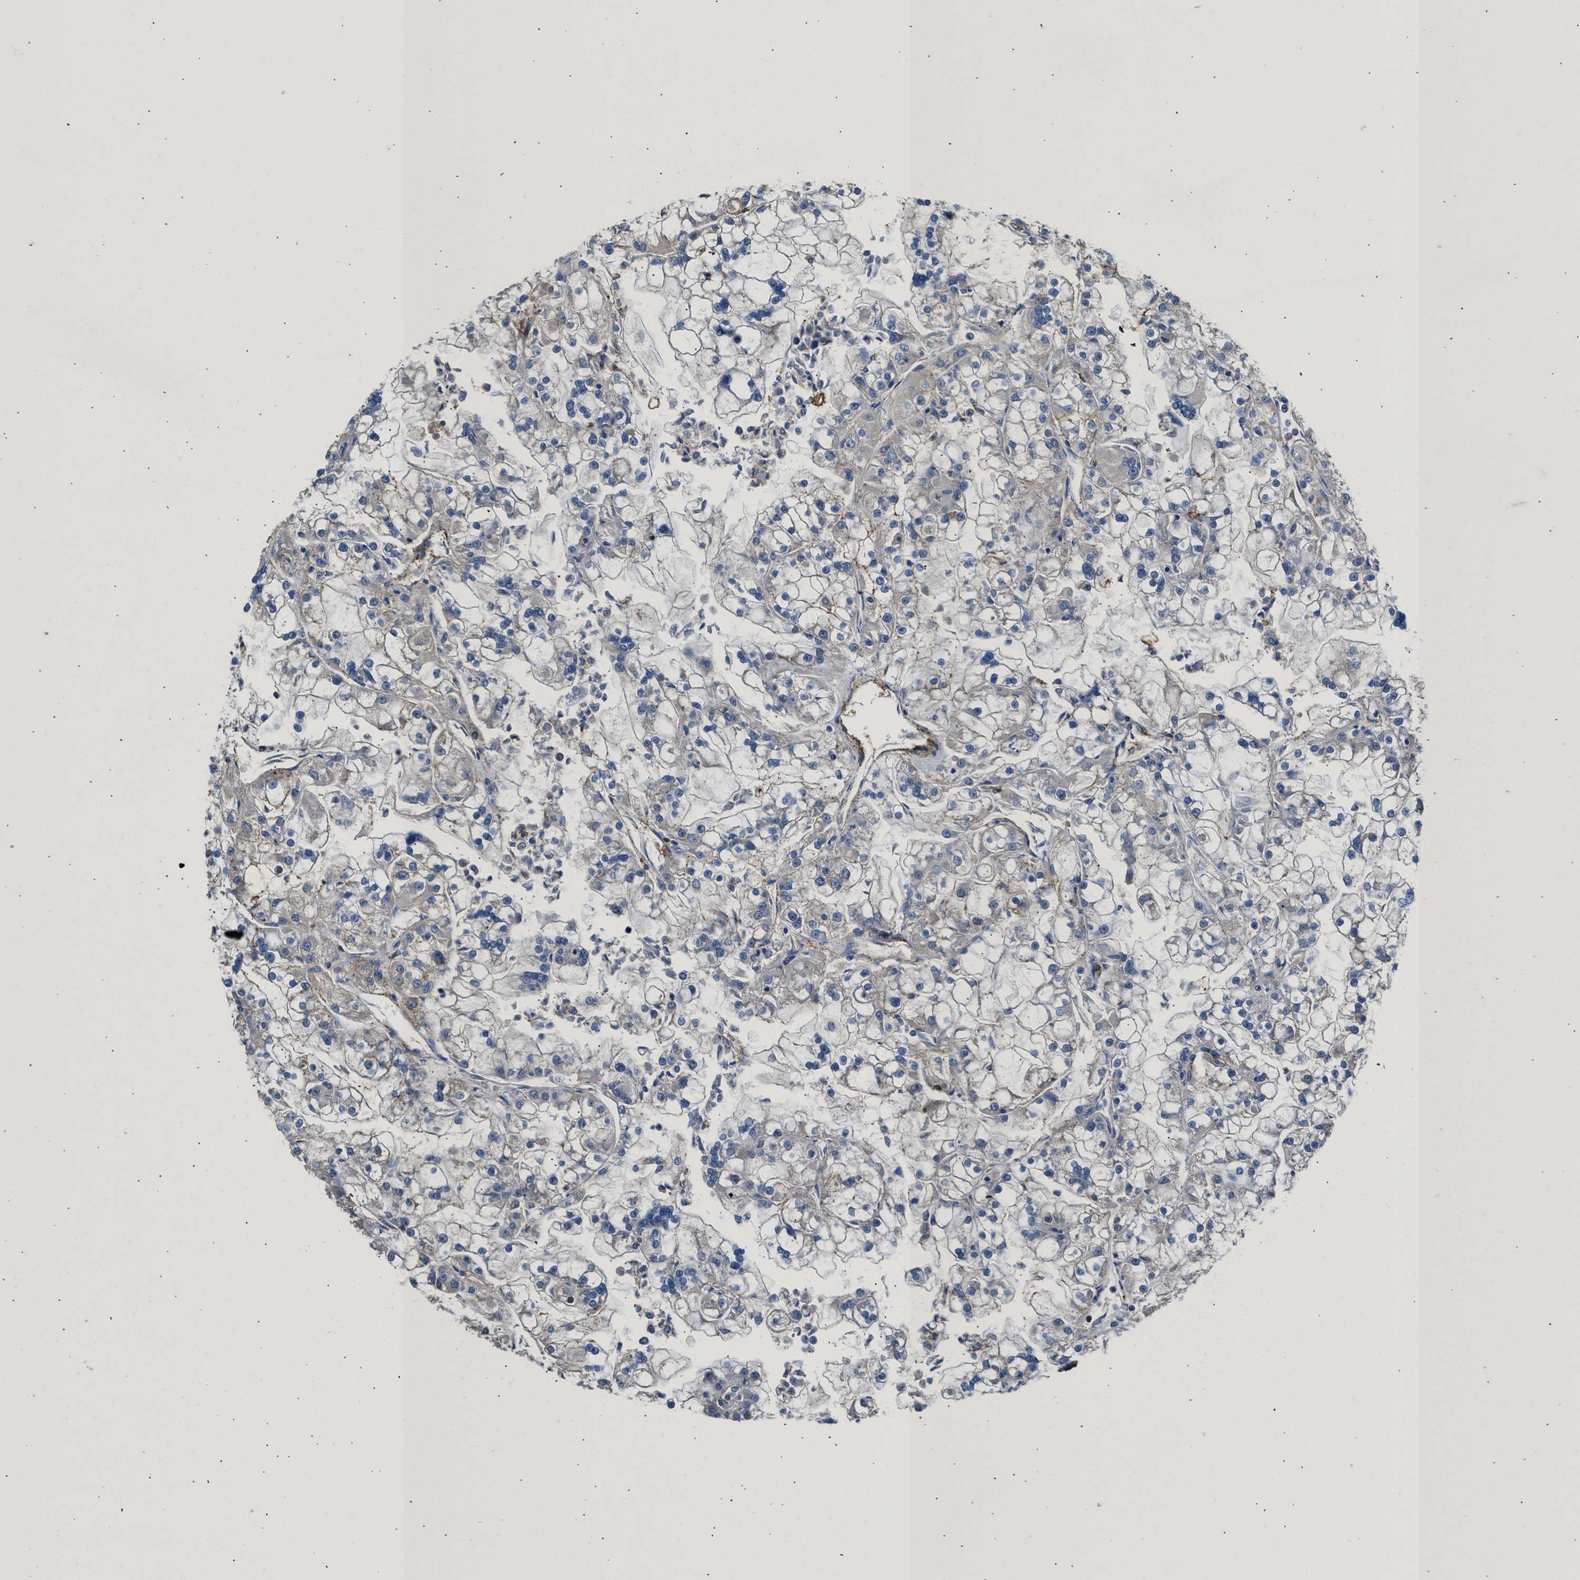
{"staining": {"intensity": "negative", "quantity": "none", "location": "none"}, "tissue": "renal cancer", "cell_type": "Tumor cells", "image_type": "cancer", "snomed": [{"axis": "morphology", "description": "Adenocarcinoma, NOS"}, {"axis": "topography", "description": "Kidney"}], "caption": "This is a micrograph of immunohistochemistry staining of renal cancer (adenocarcinoma), which shows no positivity in tumor cells. (DAB IHC visualized using brightfield microscopy, high magnification).", "gene": "KCNQ4", "patient": {"sex": "female", "age": 52}}